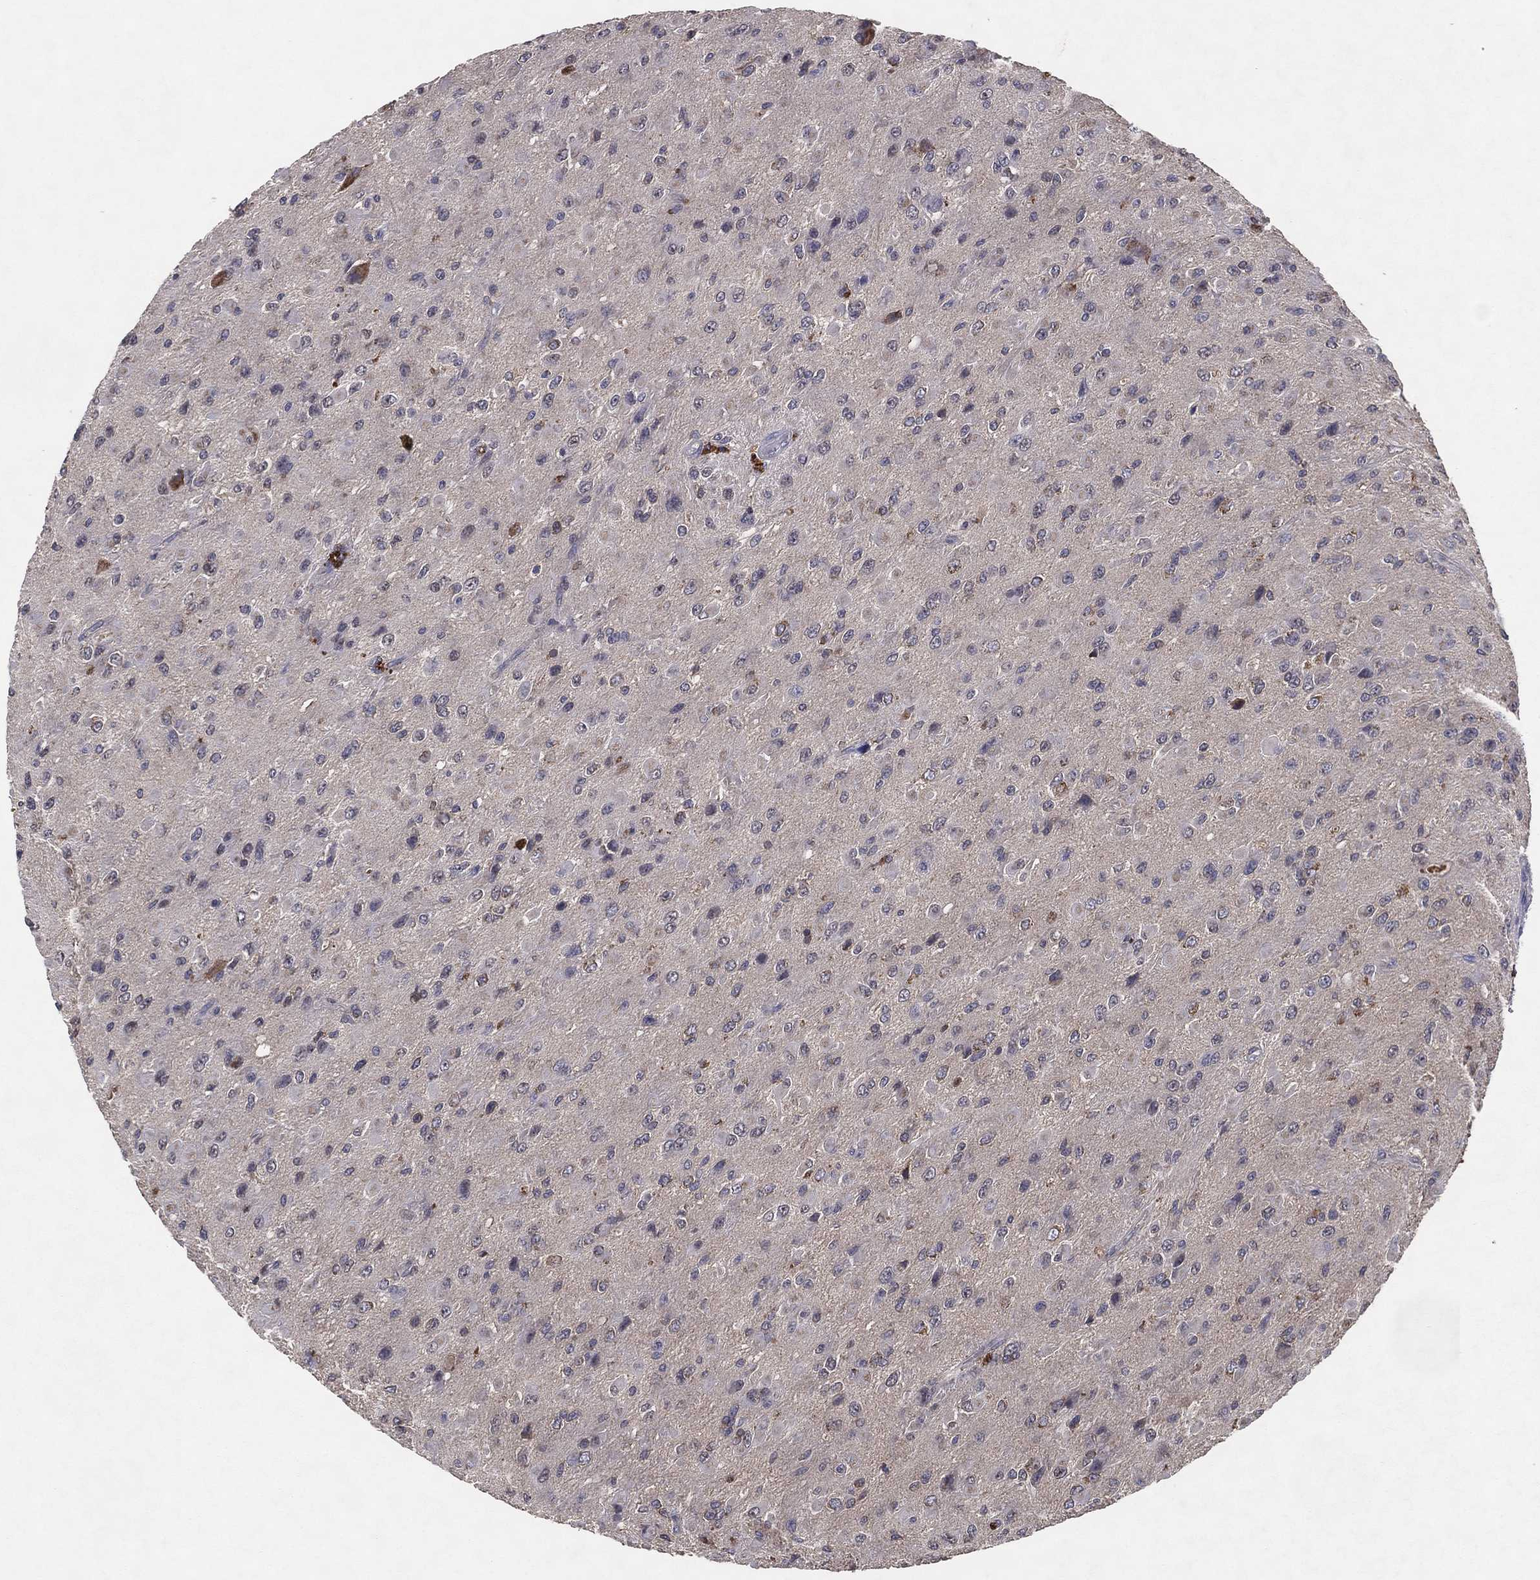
{"staining": {"intensity": "weak", "quantity": "<25%", "location": "cytoplasmic/membranous"}, "tissue": "glioma", "cell_type": "Tumor cells", "image_type": "cancer", "snomed": [{"axis": "morphology", "description": "Glioma, malignant, High grade"}, {"axis": "topography", "description": "Cerebral cortex"}], "caption": "Tumor cells show no significant protein positivity in malignant glioma (high-grade).", "gene": "MT-ND1", "patient": {"sex": "male", "age": 35}}